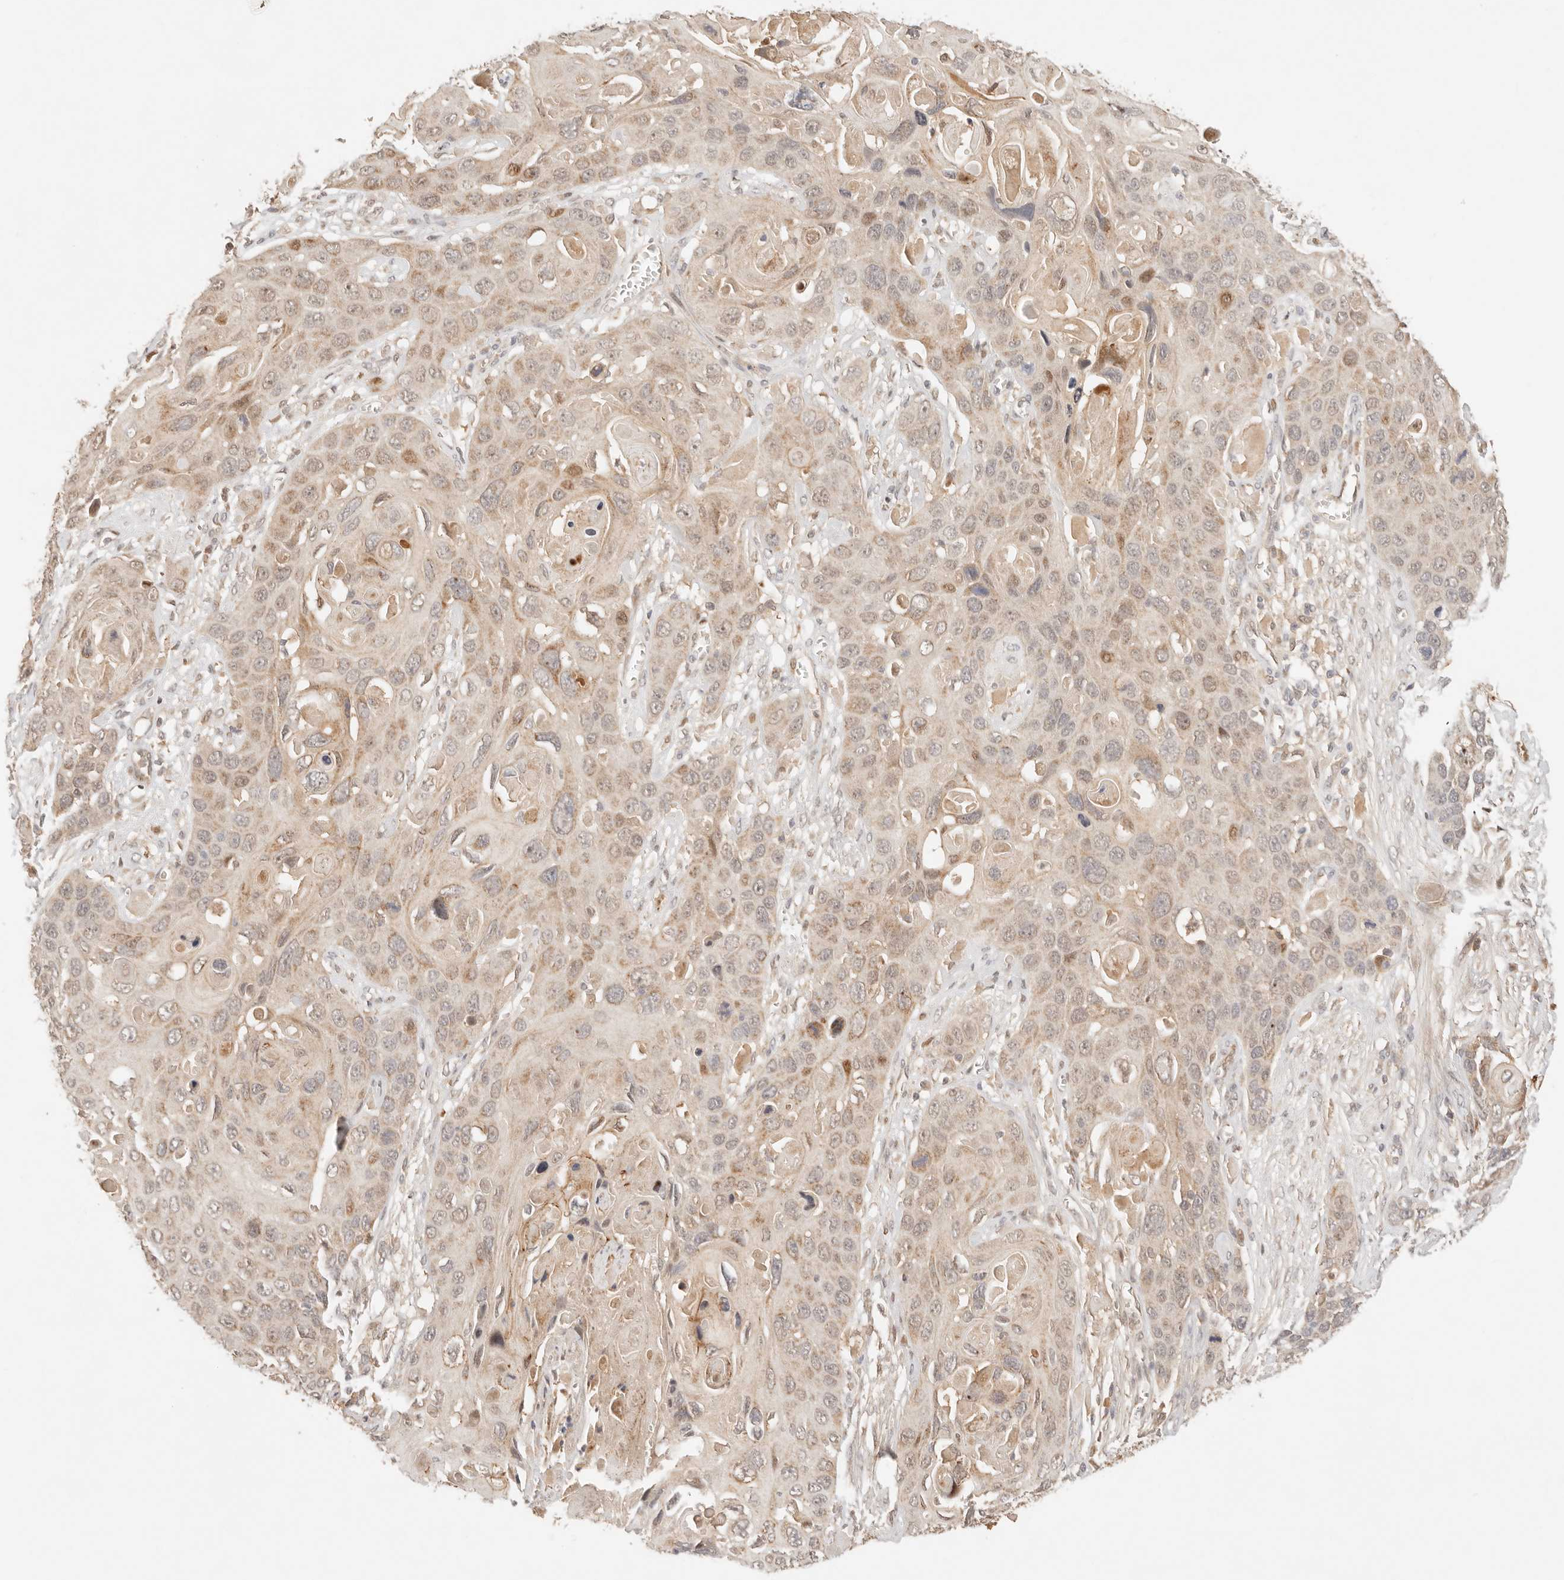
{"staining": {"intensity": "weak", "quantity": ">75%", "location": "cytoplasmic/membranous"}, "tissue": "skin cancer", "cell_type": "Tumor cells", "image_type": "cancer", "snomed": [{"axis": "morphology", "description": "Squamous cell carcinoma, NOS"}, {"axis": "topography", "description": "Skin"}], "caption": "A high-resolution photomicrograph shows IHC staining of skin cancer, which reveals weak cytoplasmic/membranous staining in about >75% of tumor cells.", "gene": "PHLDA3", "patient": {"sex": "male", "age": 55}}